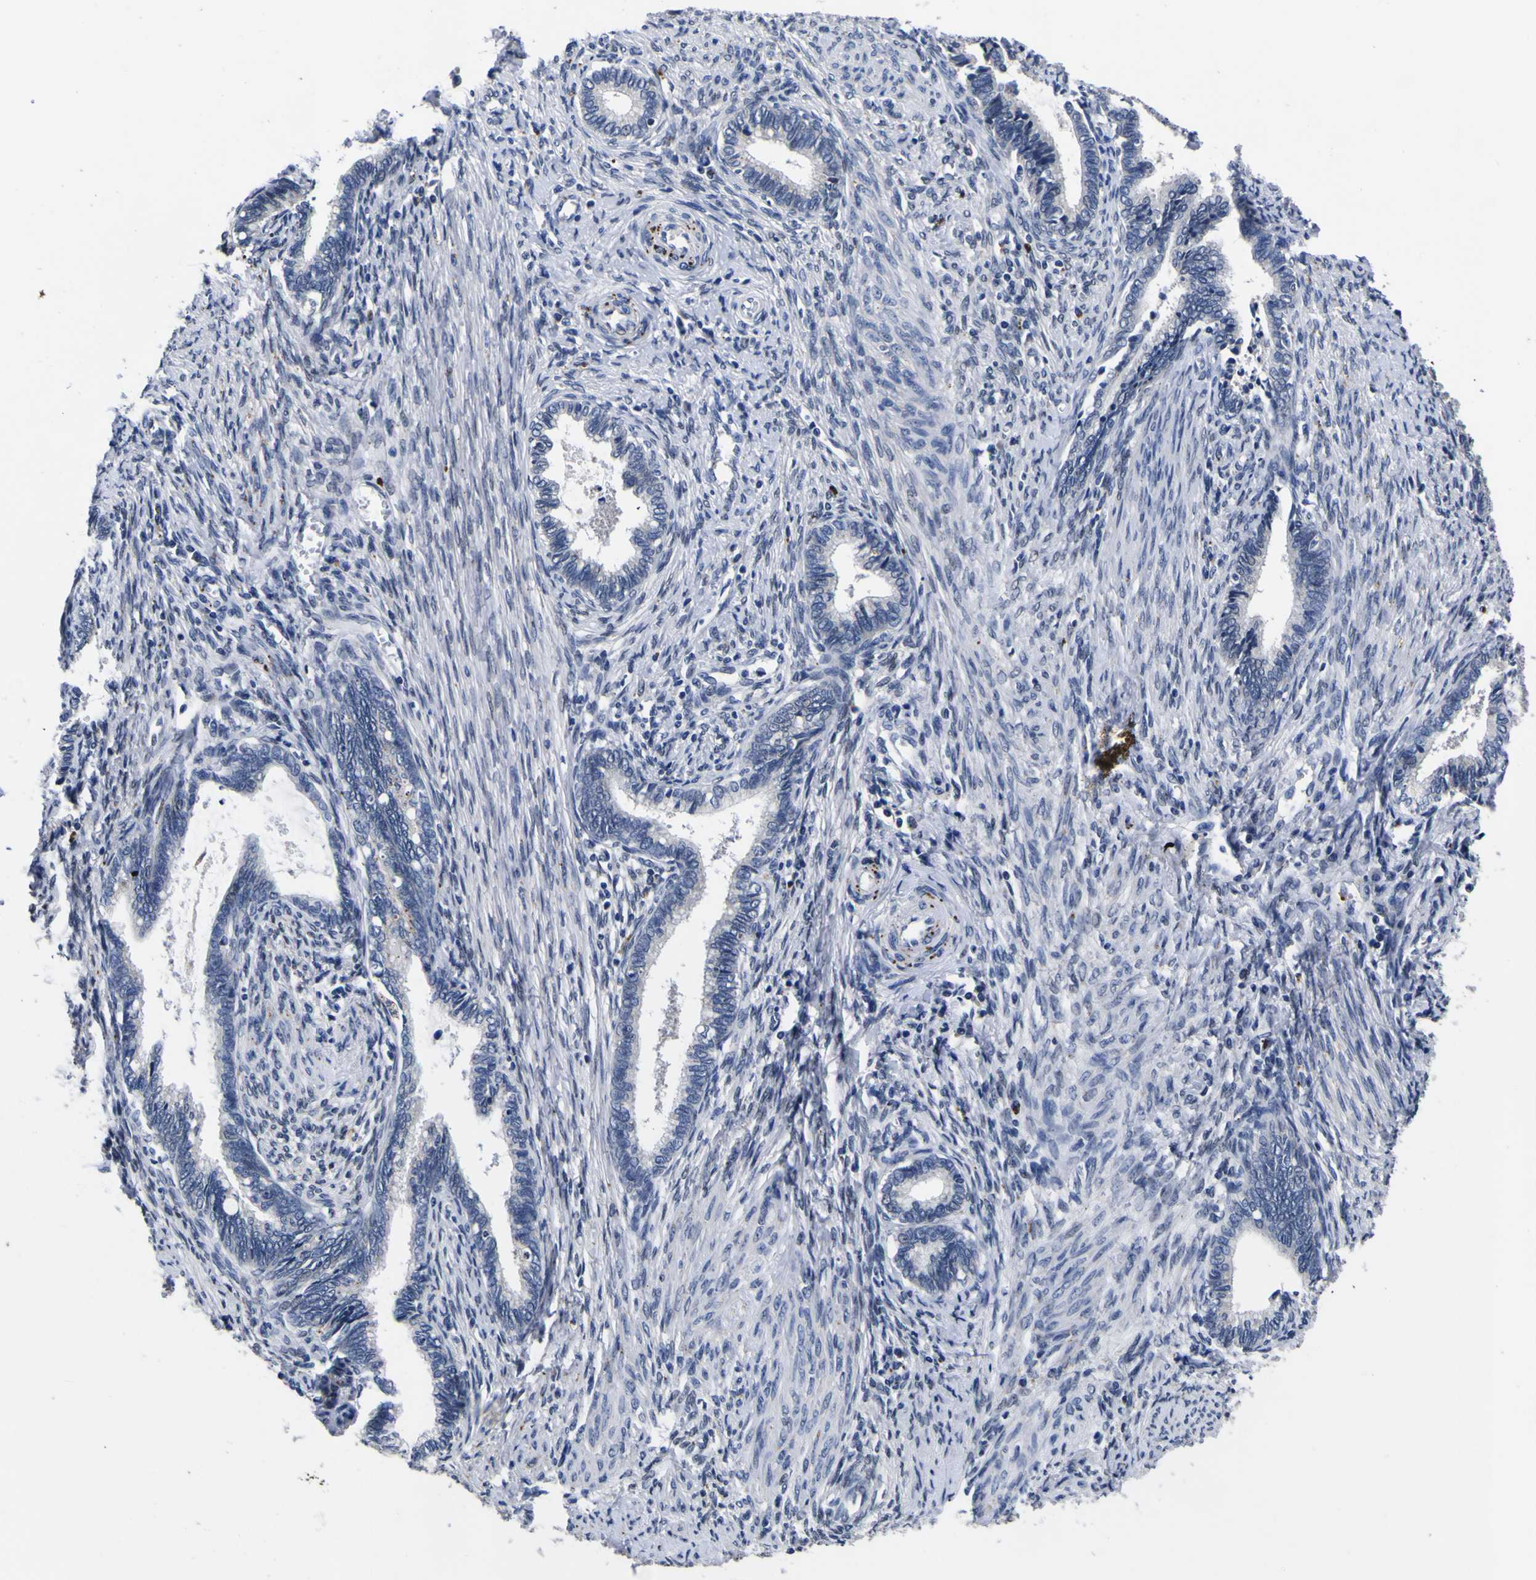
{"staining": {"intensity": "negative", "quantity": "none", "location": "none"}, "tissue": "cervical cancer", "cell_type": "Tumor cells", "image_type": "cancer", "snomed": [{"axis": "morphology", "description": "Adenocarcinoma, NOS"}, {"axis": "topography", "description": "Cervix"}], "caption": "The micrograph exhibits no staining of tumor cells in adenocarcinoma (cervical). Brightfield microscopy of immunohistochemistry (IHC) stained with DAB (3,3'-diaminobenzidine) (brown) and hematoxylin (blue), captured at high magnification.", "gene": "IGFLR1", "patient": {"sex": "female", "age": 44}}